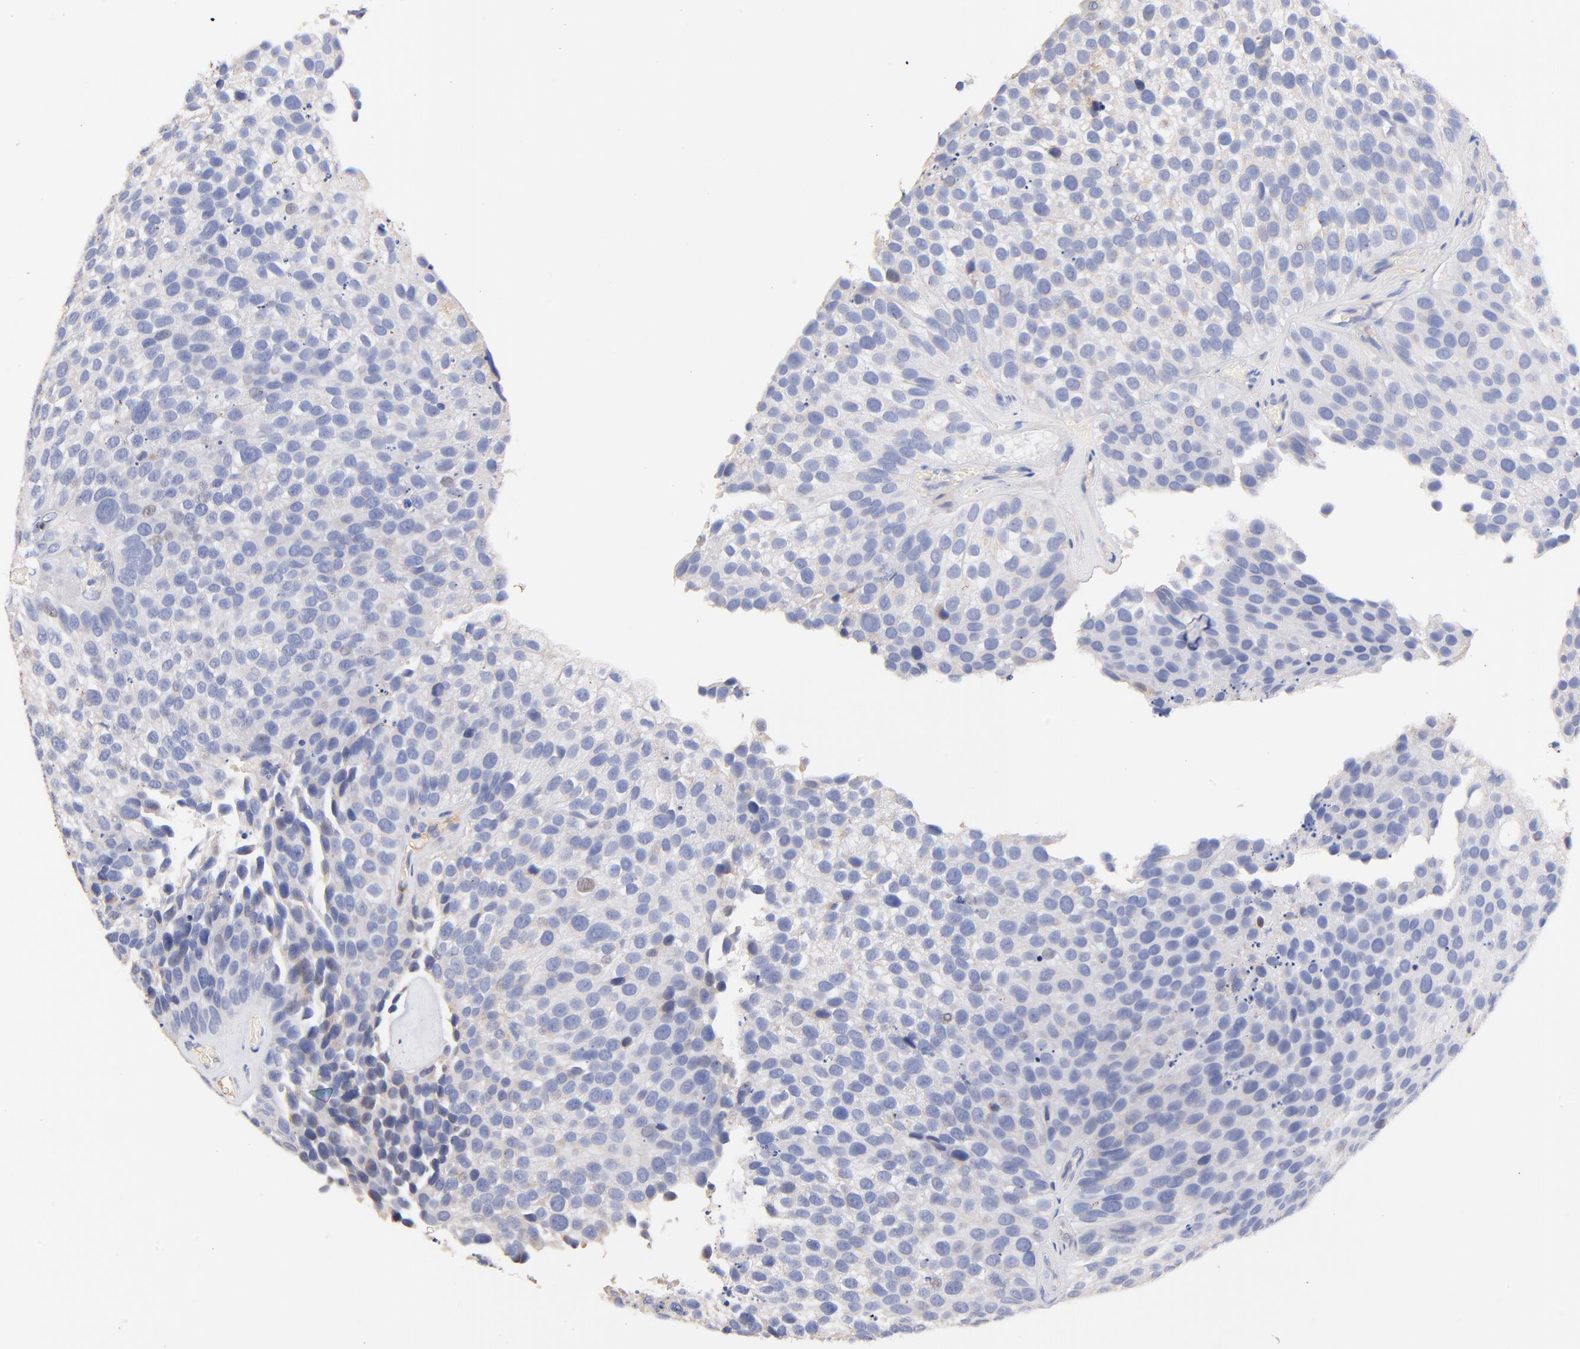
{"staining": {"intensity": "negative", "quantity": "none", "location": "none"}, "tissue": "urothelial cancer", "cell_type": "Tumor cells", "image_type": "cancer", "snomed": [{"axis": "morphology", "description": "Urothelial carcinoma, High grade"}, {"axis": "topography", "description": "Urinary bladder"}], "caption": "IHC histopathology image of neoplastic tissue: urothelial cancer stained with DAB shows no significant protein expression in tumor cells. Brightfield microscopy of immunohistochemistry (IHC) stained with DAB (brown) and hematoxylin (blue), captured at high magnification.", "gene": "IGLV7-43", "patient": {"sex": "male", "age": 72}}